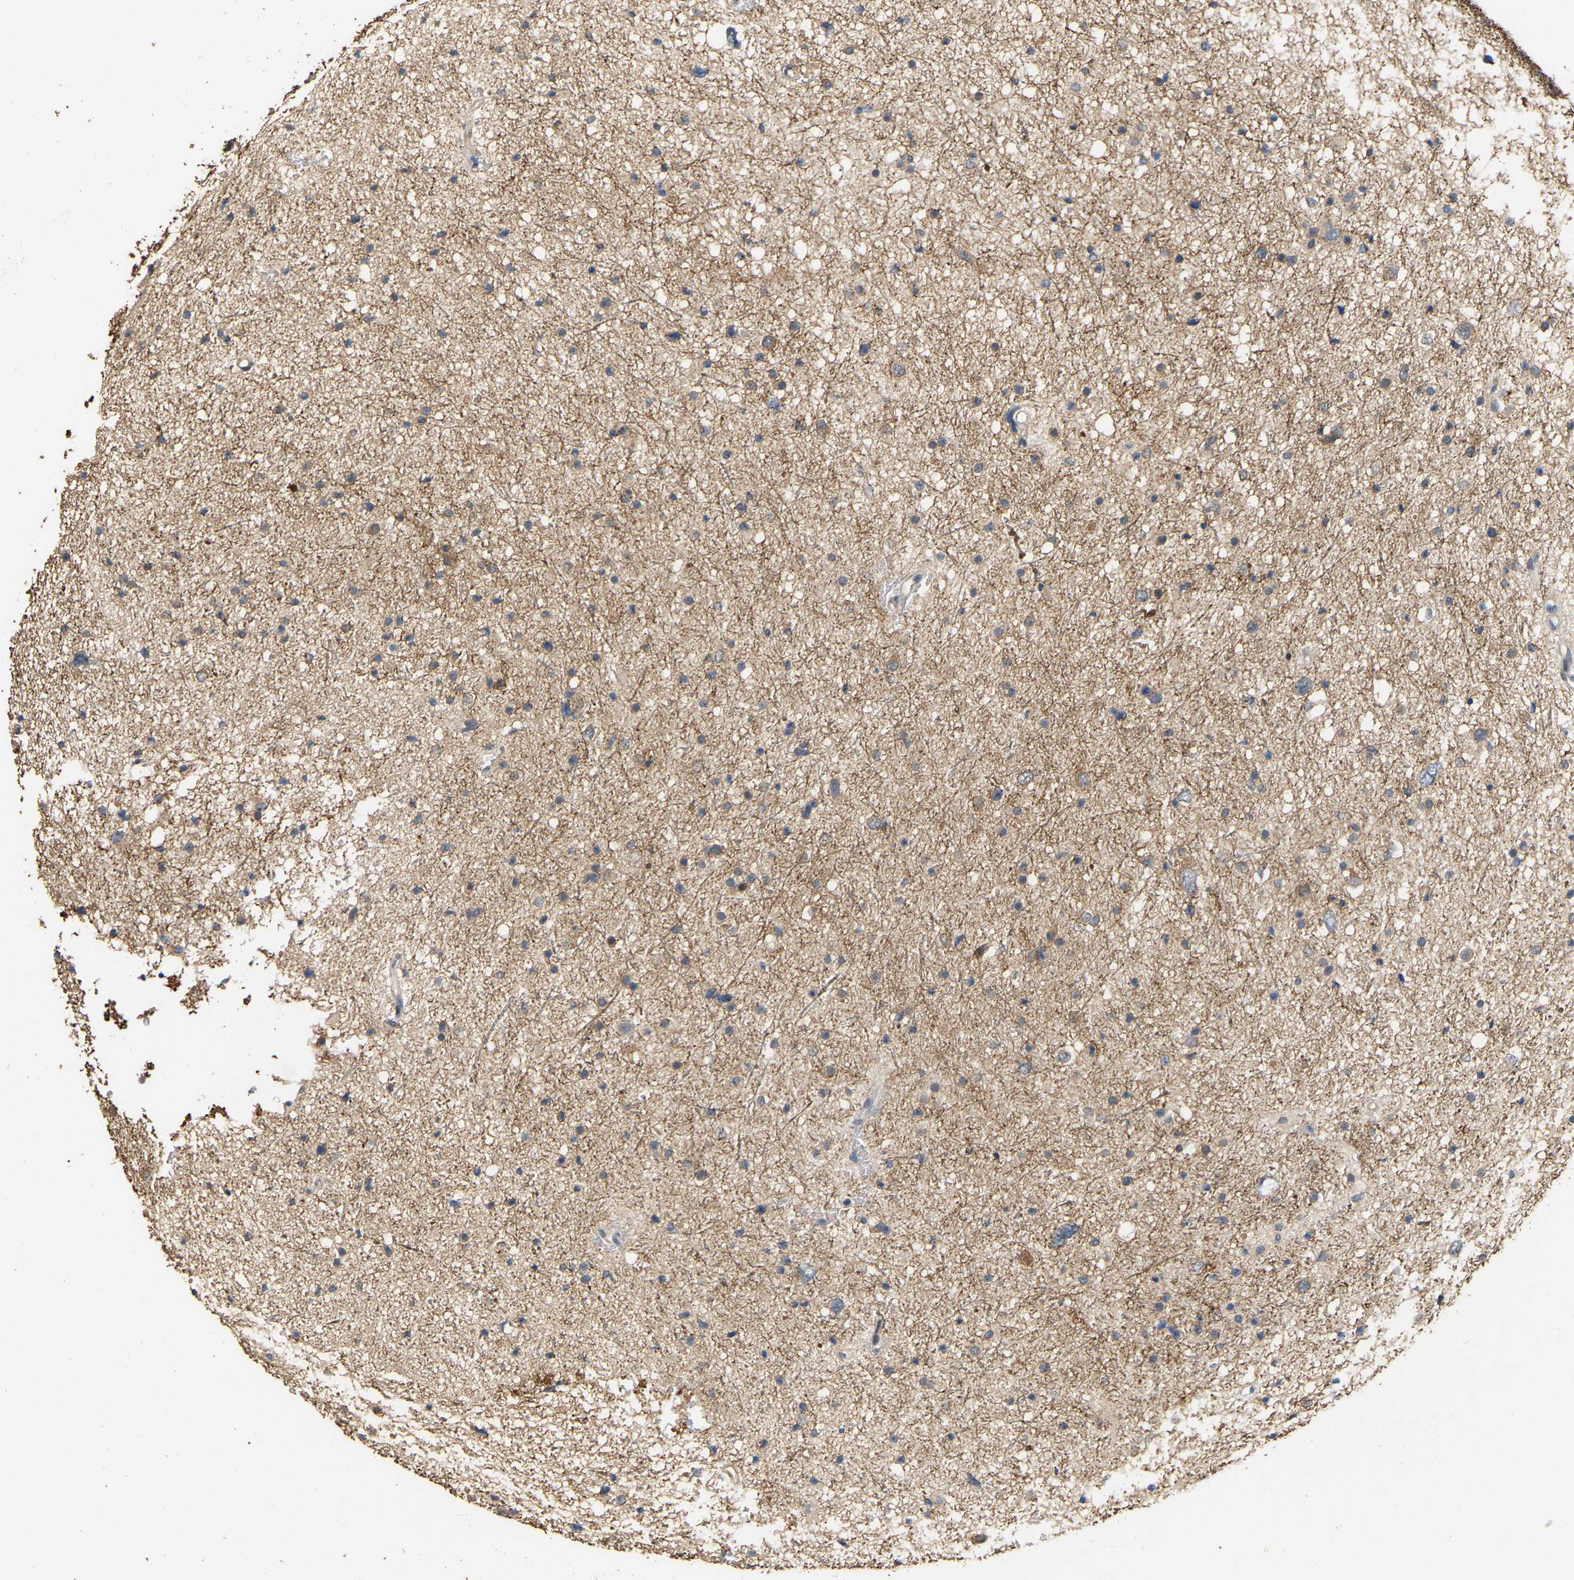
{"staining": {"intensity": "moderate", "quantity": "<25%", "location": "cytoplasmic/membranous"}, "tissue": "glioma", "cell_type": "Tumor cells", "image_type": "cancer", "snomed": [{"axis": "morphology", "description": "Glioma, malignant, Low grade"}, {"axis": "topography", "description": "Brain"}], "caption": "A brown stain labels moderate cytoplasmic/membranous staining of a protein in malignant glioma (low-grade) tumor cells.", "gene": "NCS1", "patient": {"sex": "female", "age": 37}}